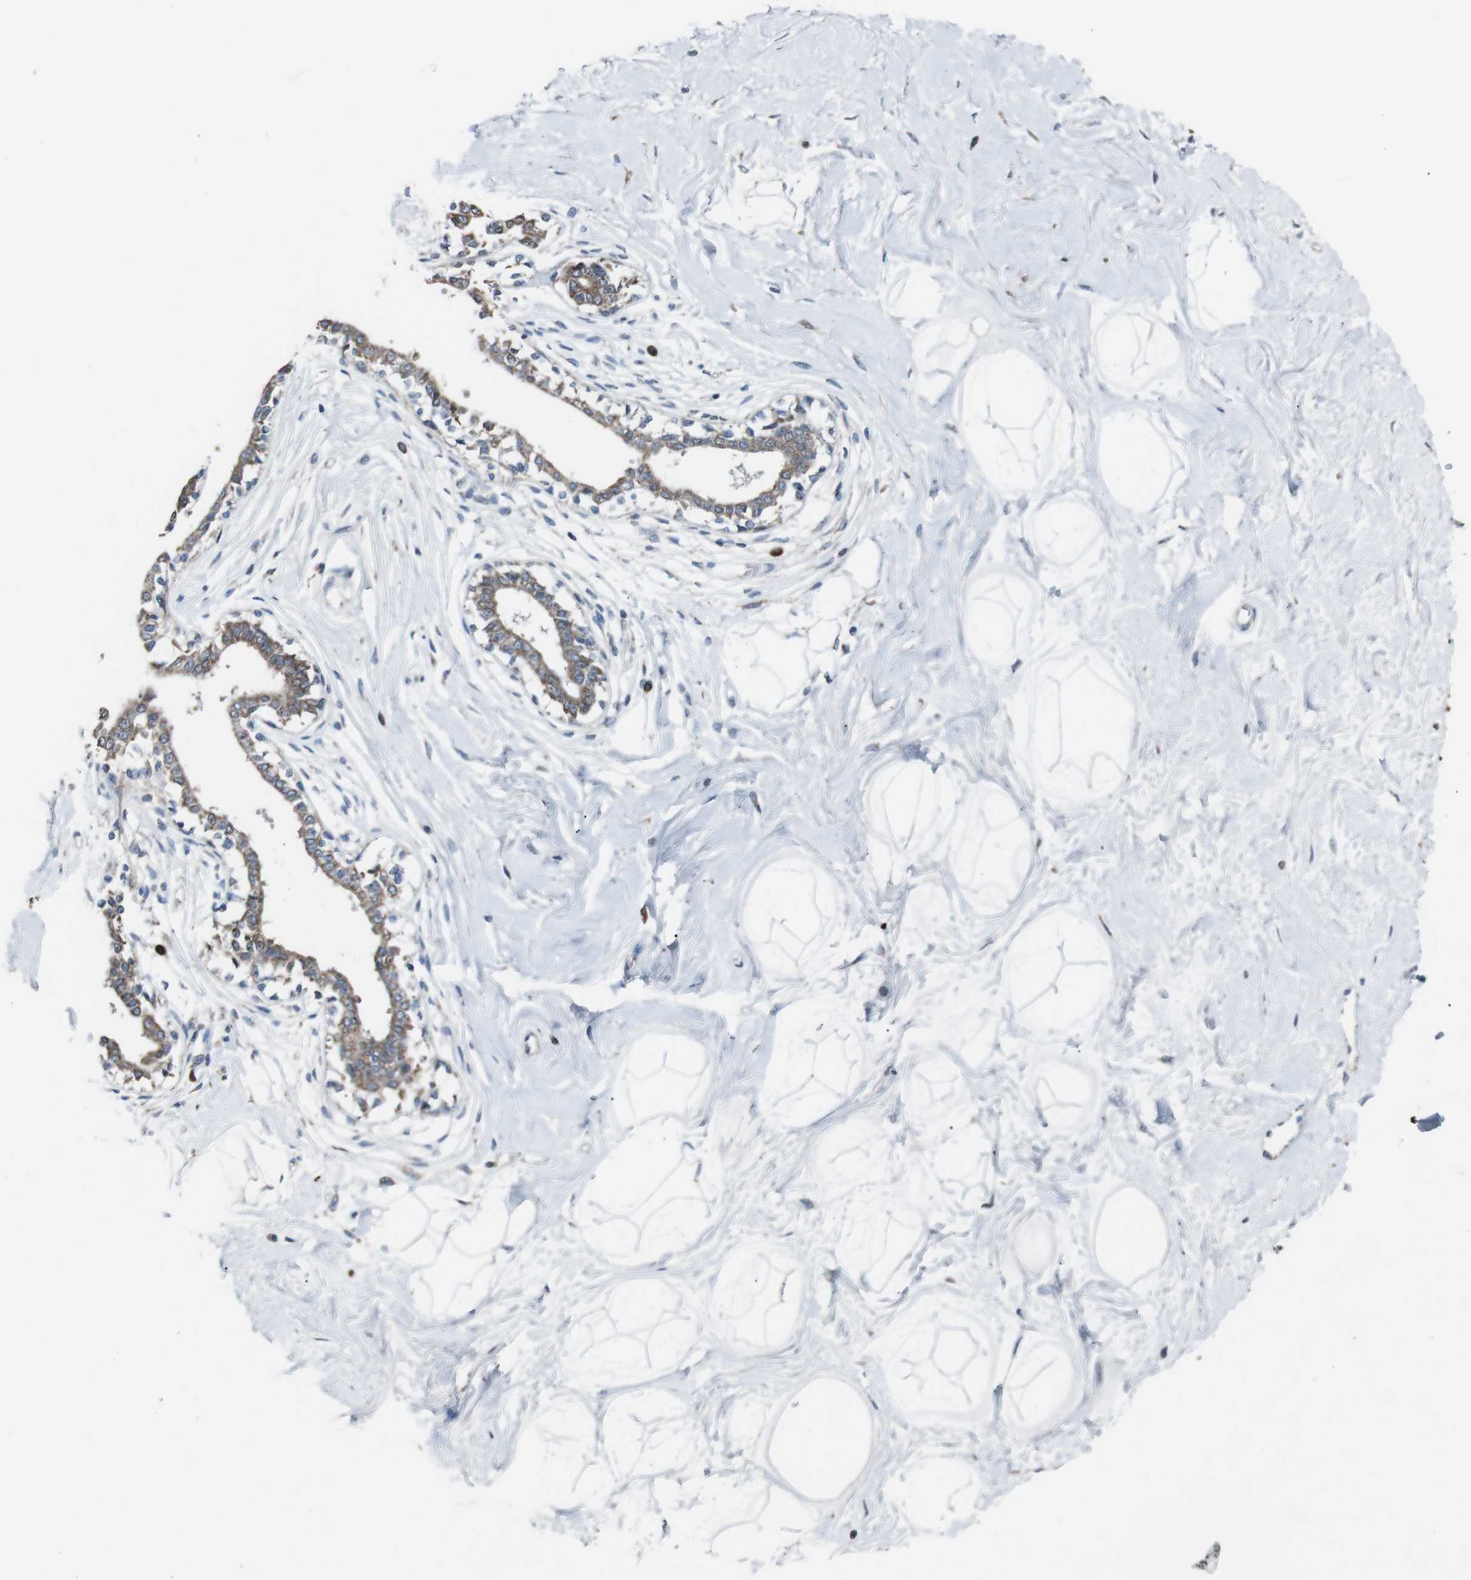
{"staining": {"intensity": "negative", "quantity": "none", "location": "none"}, "tissue": "breast", "cell_type": "Adipocytes", "image_type": "normal", "snomed": [{"axis": "morphology", "description": "Normal tissue, NOS"}, {"axis": "topography", "description": "Breast"}], "caption": "The immunohistochemistry histopathology image has no significant staining in adipocytes of breast.", "gene": "CISD2", "patient": {"sex": "female", "age": 45}}